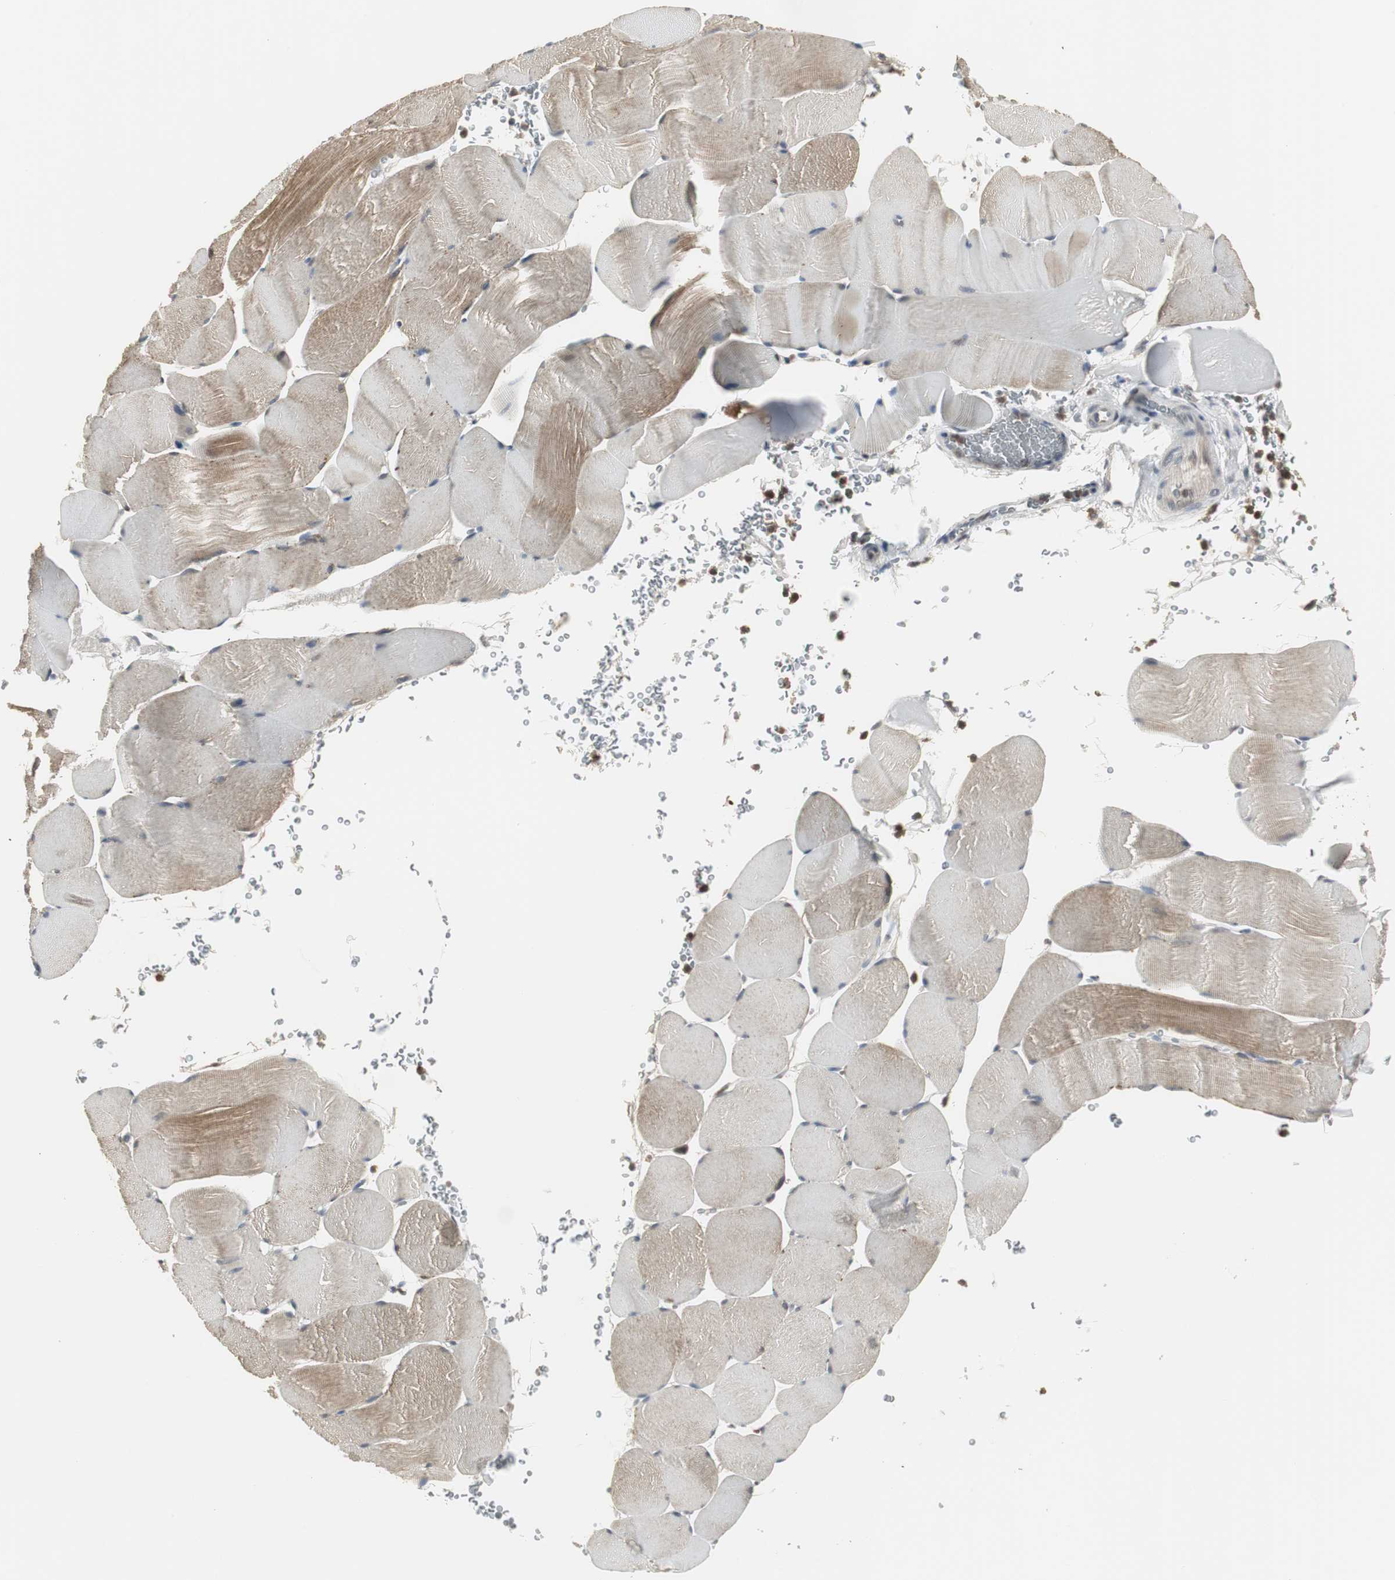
{"staining": {"intensity": "moderate", "quantity": "25%-75%", "location": "cytoplasmic/membranous"}, "tissue": "skeletal muscle", "cell_type": "Myocytes", "image_type": "normal", "snomed": [{"axis": "morphology", "description": "Normal tissue, NOS"}, {"axis": "topography", "description": "Skeletal muscle"}], "caption": "Moderate cytoplasmic/membranous staining for a protein is appreciated in about 25%-75% of myocytes of benign skeletal muscle using IHC.", "gene": "PLIN3", "patient": {"sex": "male", "age": 62}}